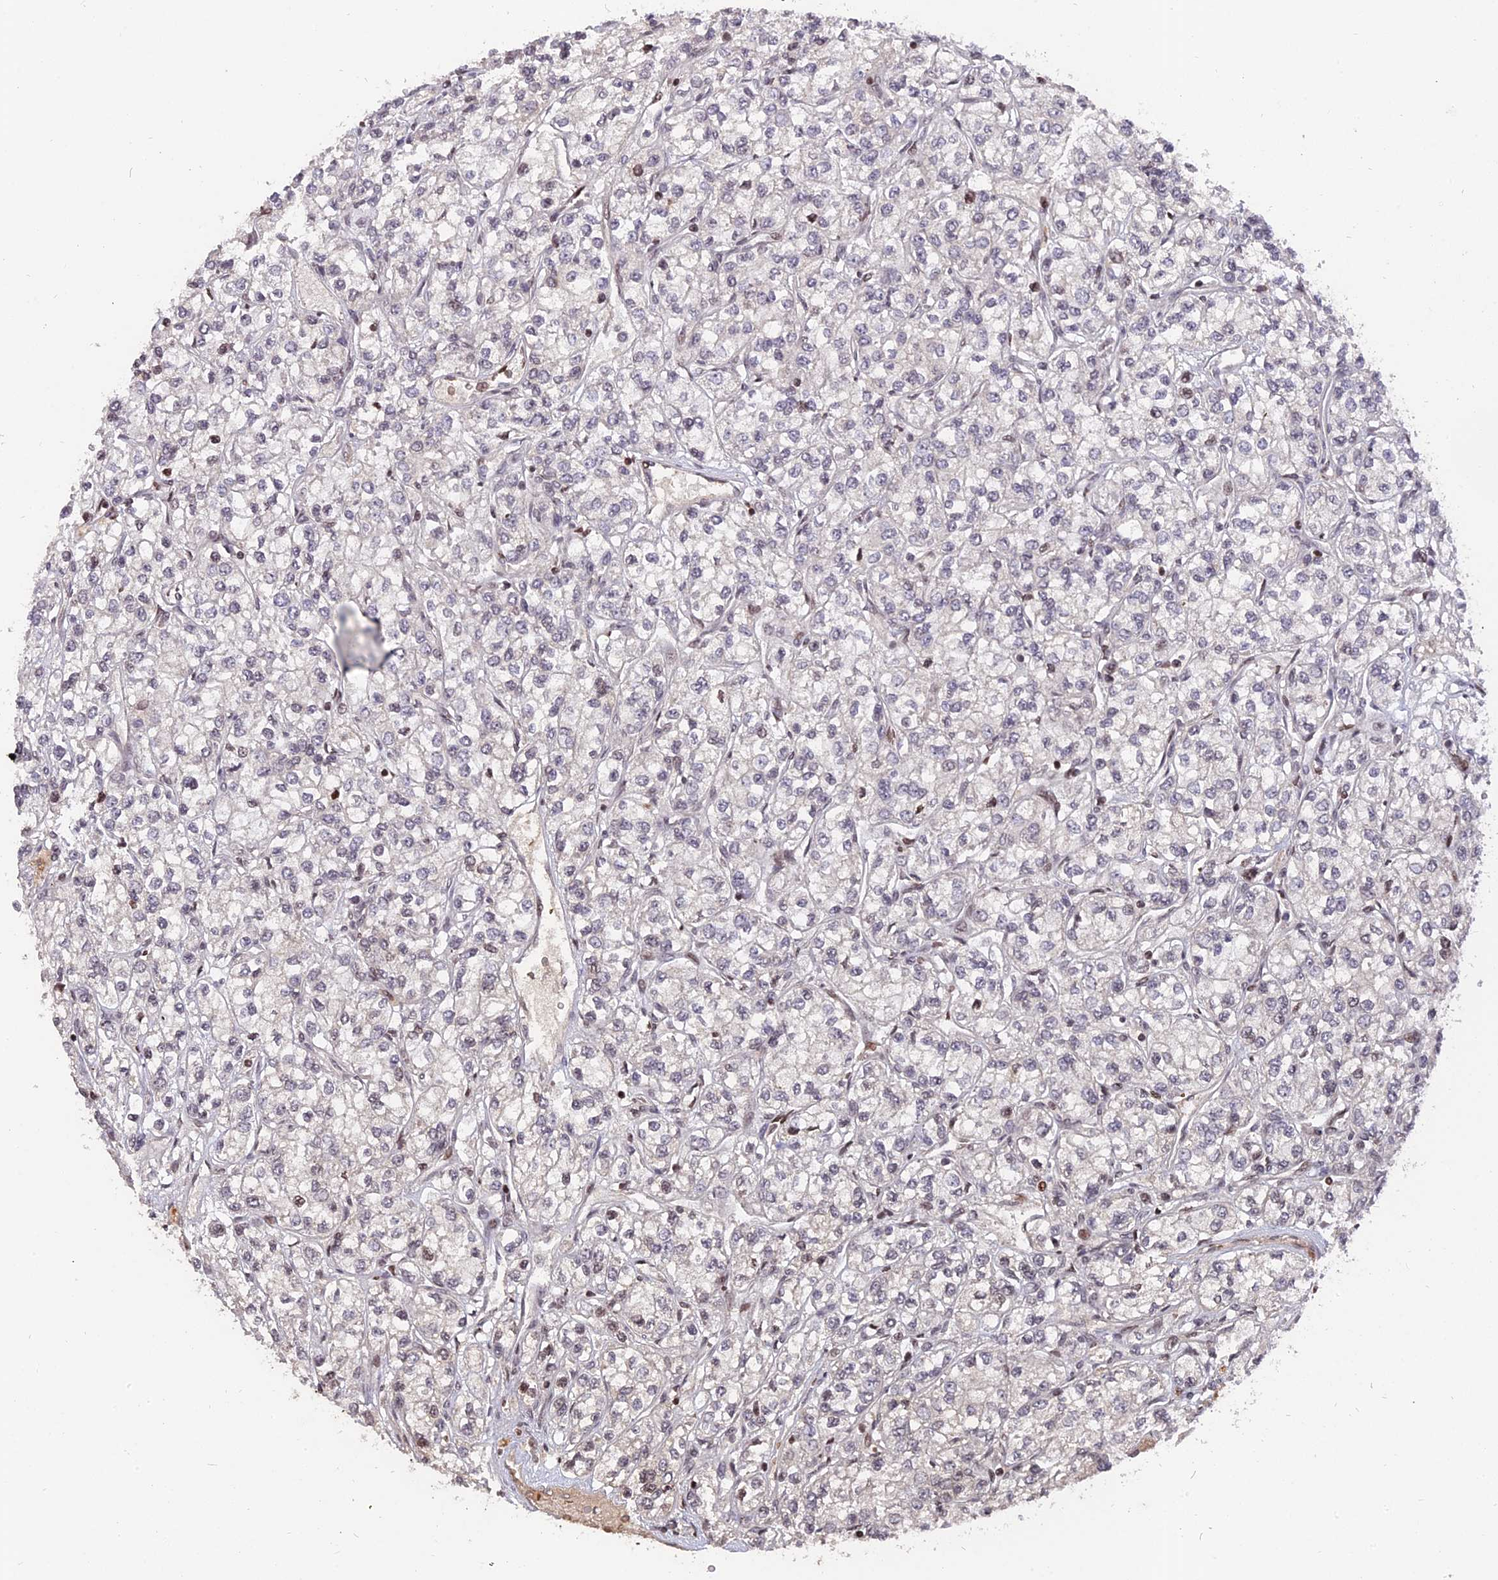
{"staining": {"intensity": "negative", "quantity": "none", "location": "none"}, "tissue": "renal cancer", "cell_type": "Tumor cells", "image_type": "cancer", "snomed": [{"axis": "morphology", "description": "Adenocarcinoma, NOS"}, {"axis": "topography", "description": "Kidney"}], "caption": "Tumor cells are negative for brown protein staining in renal adenocarcinoma.", "gene": "NR1H3", "patient": {"sex": "male", "age": 80}}